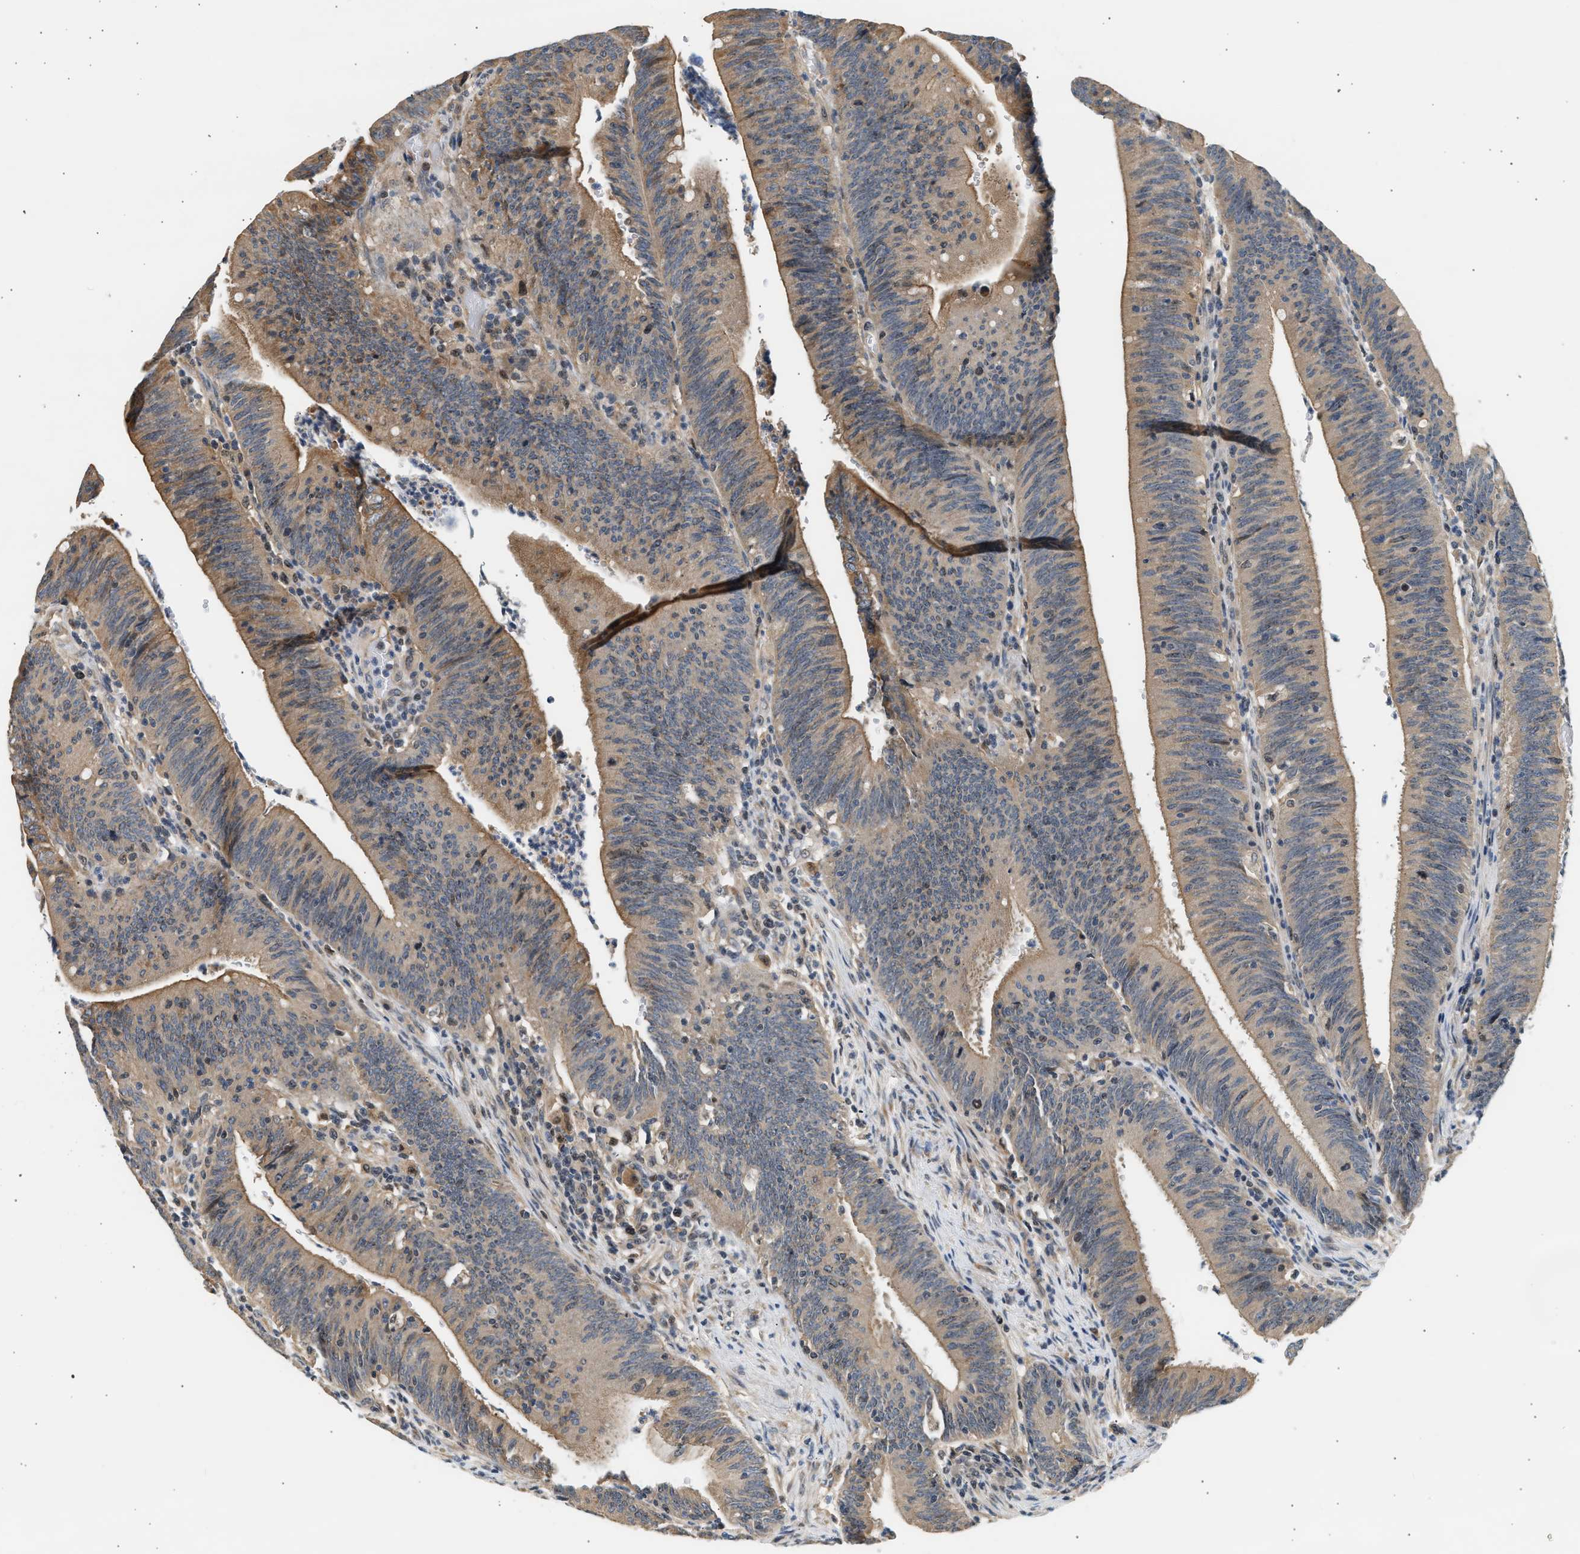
{"staining": {"intensity": "weak", "quantity": ">75%", "location": "cytoplasmic/membranous"}, "tissue": "colorectal cancer", "cell_type": "Tumor cells", "image_type": "cancer", "snomed": [{"axis": "morphology", "description": "Normal tissue, NOS"}, {"axis": "morphology", "description": "Adenocarcinoma, NOS"}, {"axis": "topography", "description": "Rectum"}], "caption": "Immunohistochemical staining of human colorectal cancer exhibits weak cytoplasmic/membranous protein staining in approximately >75% of tumor cells. The staining was performed using DAB, with brown indicating positive protein expression. Nuclei are stained blue with hematoxylin.", "gene": "WDR31", "patient": {"sex": "female", "age": 66}}